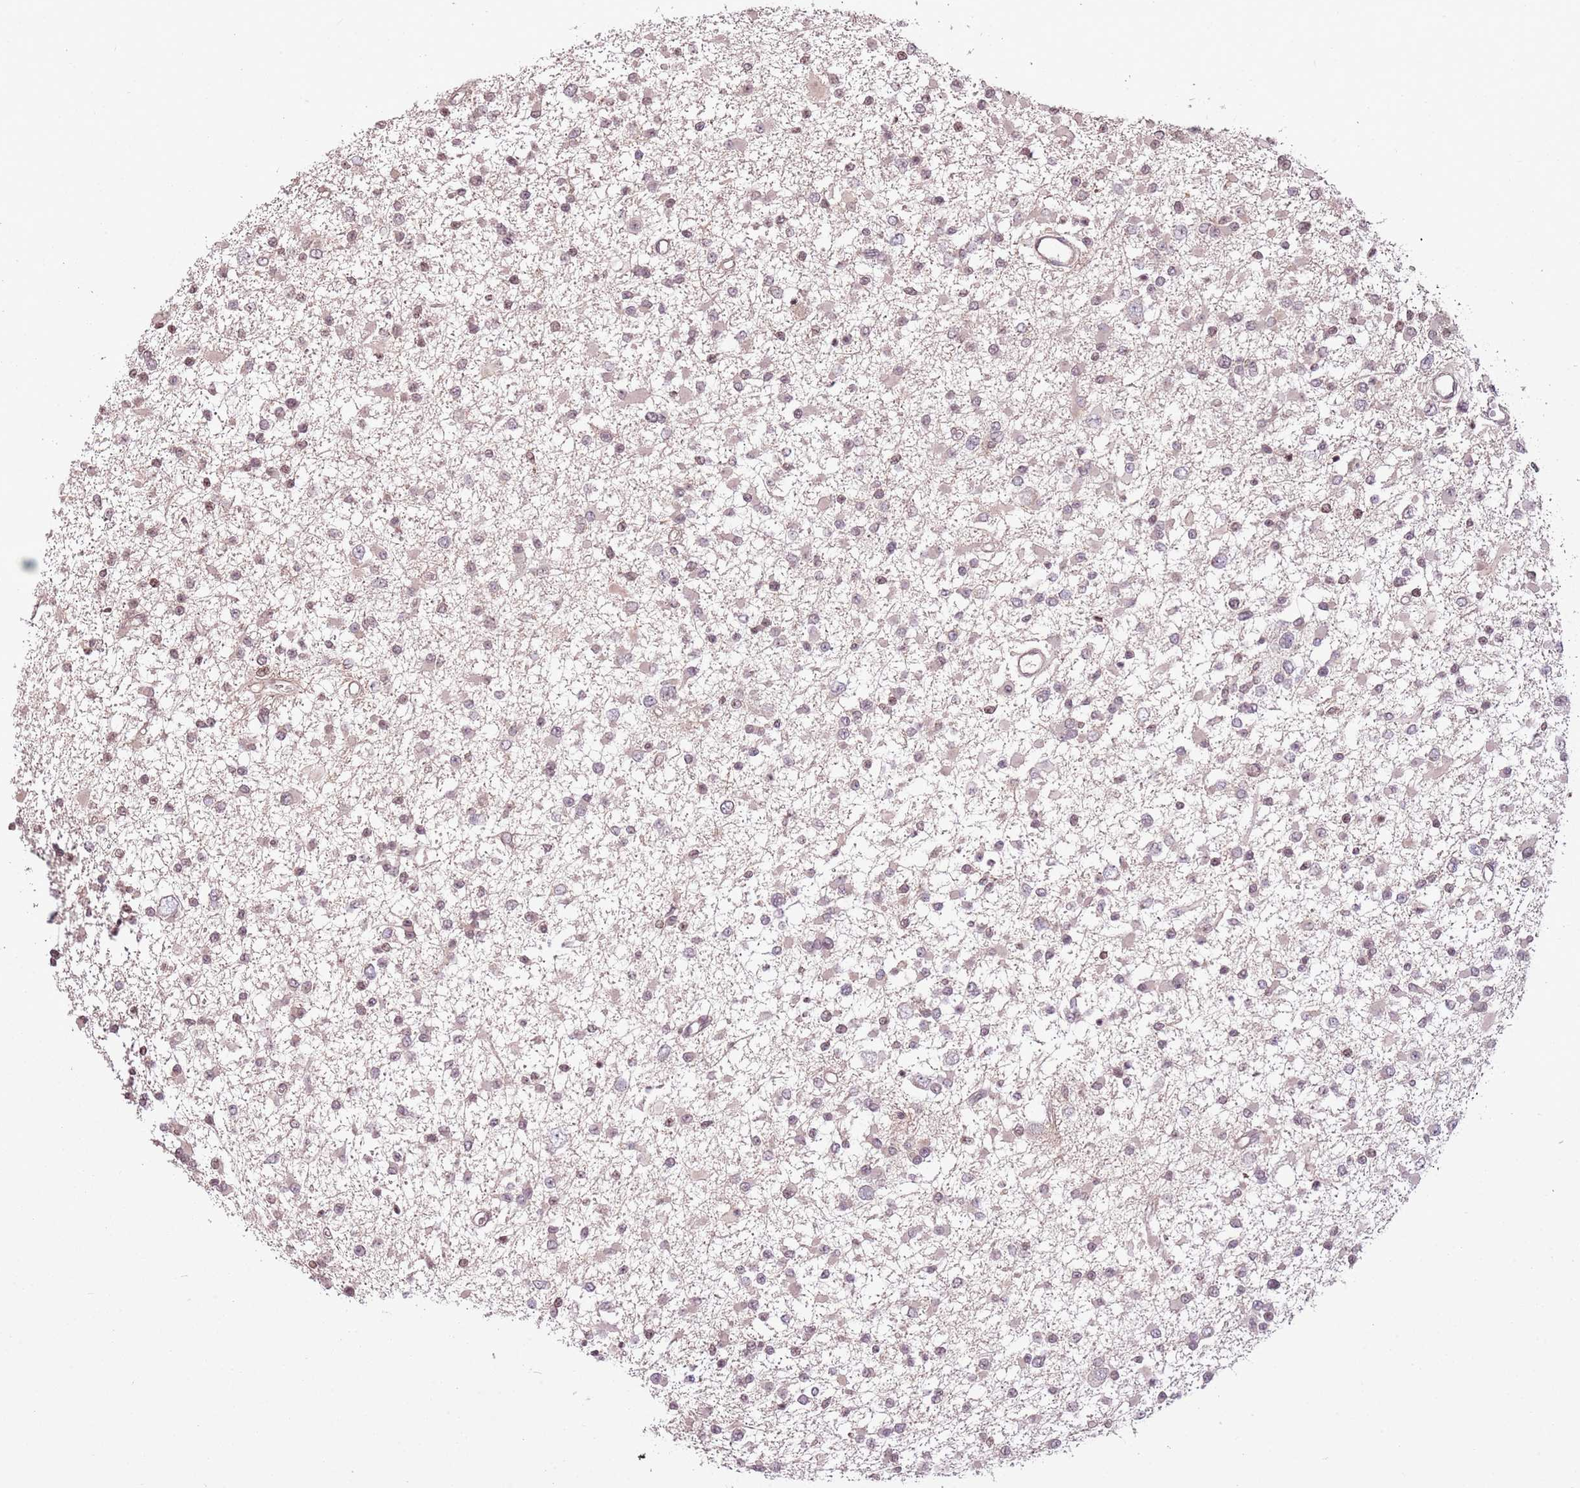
{"staining": {"intensity": "weak", "quantity": "25%-75%", "location": "nuclear"}, "tissue": "glioma", "cell_type": "Tumor cells", "image_type": "cancer", "snomed": [{"axis": "morphology", "description": "Glioma, malignant, Low grade"}, {"axis": "topography", "description": "Brain"}], "caption": "This photomicrograph demonstrates IHC staining of glioma, with low weak nuclear staining in about 25%-75% of tumor cells.", "gene": "CAPN9", "patient": {"sex": "female", "age": 22}}